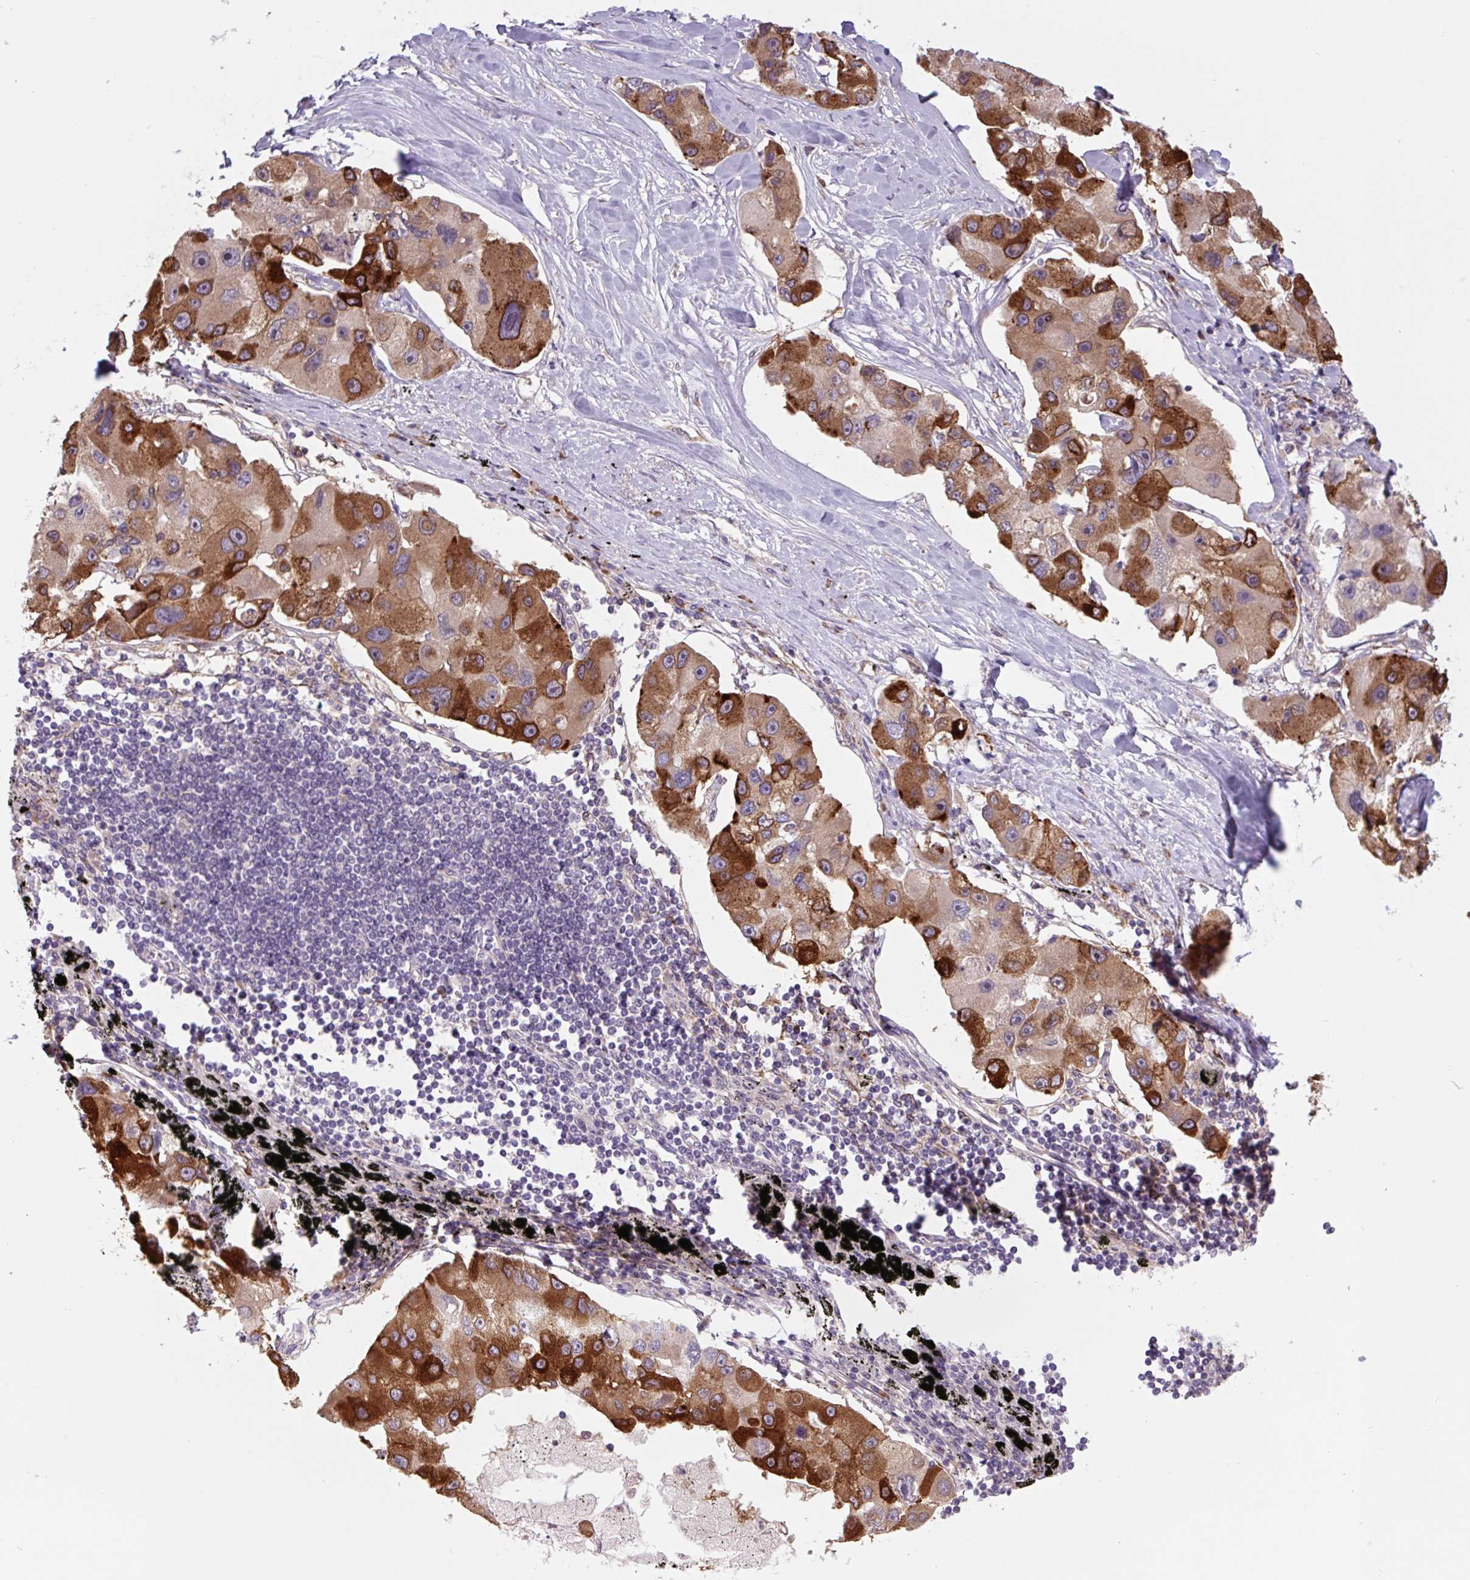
{"staining": {"intensity": "strong", "quantity": ">75%", "location": "cytoplasmic/membranous"}, "tissue": "lung cancer", "cell_type": "Tumor cells", "image_type": "cancer", "snomed": [{"axis": "morphology", "description": "Adenocarcinoma, NOS"}, {"axis": "topography", "description": "Lung"}], "caption": "Strong cytoplasmic/membranous protein staining is appreciated in about >75% of tumor cells in lung adenocarcinoma.", "gene": "PLA2G4A", "patient": {"sex": "female", "age": 54}}